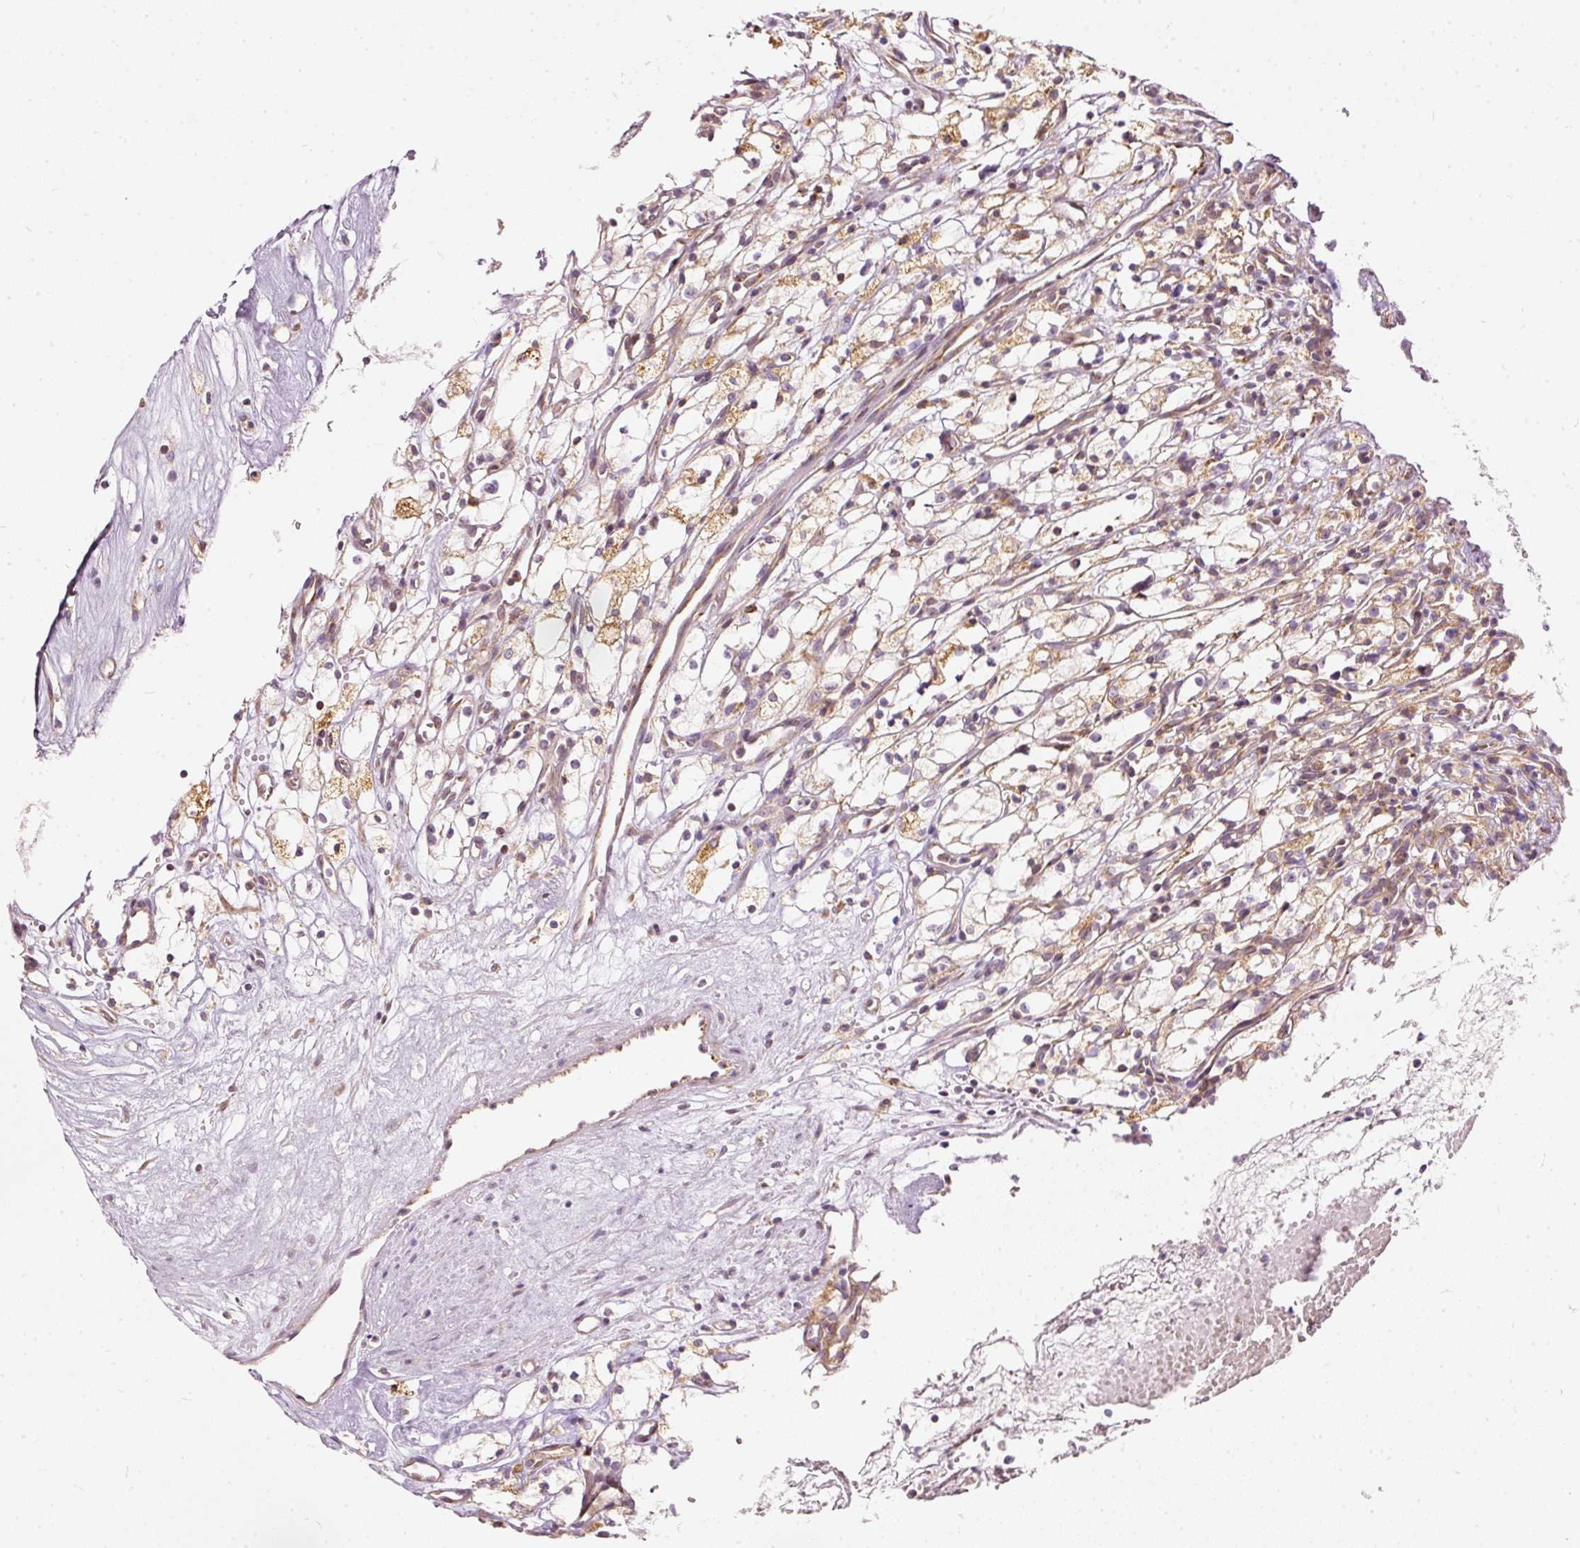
{"staining": {"intensity": "weak", "quantity": "25%-75%", "location": "cytoplasmic/membranous"}, "tissue": "renal cancer", "cell_type": "Tumor cells", "image_type": "cancer", "snomed": [{"axis": "morphology", "description": "Adenocarcinoma, NOS"}, {"axis": "topography", "description": "Kidney"}], "caption": "Adenocarcinoma (renal) stained with a brown dye displays weak cytoplasmic/membranous positive positivity in approximately 25%-75% of tumor cells.", "gene": "SNAPC5", "patient": {"sex": "male", "age": 59}}